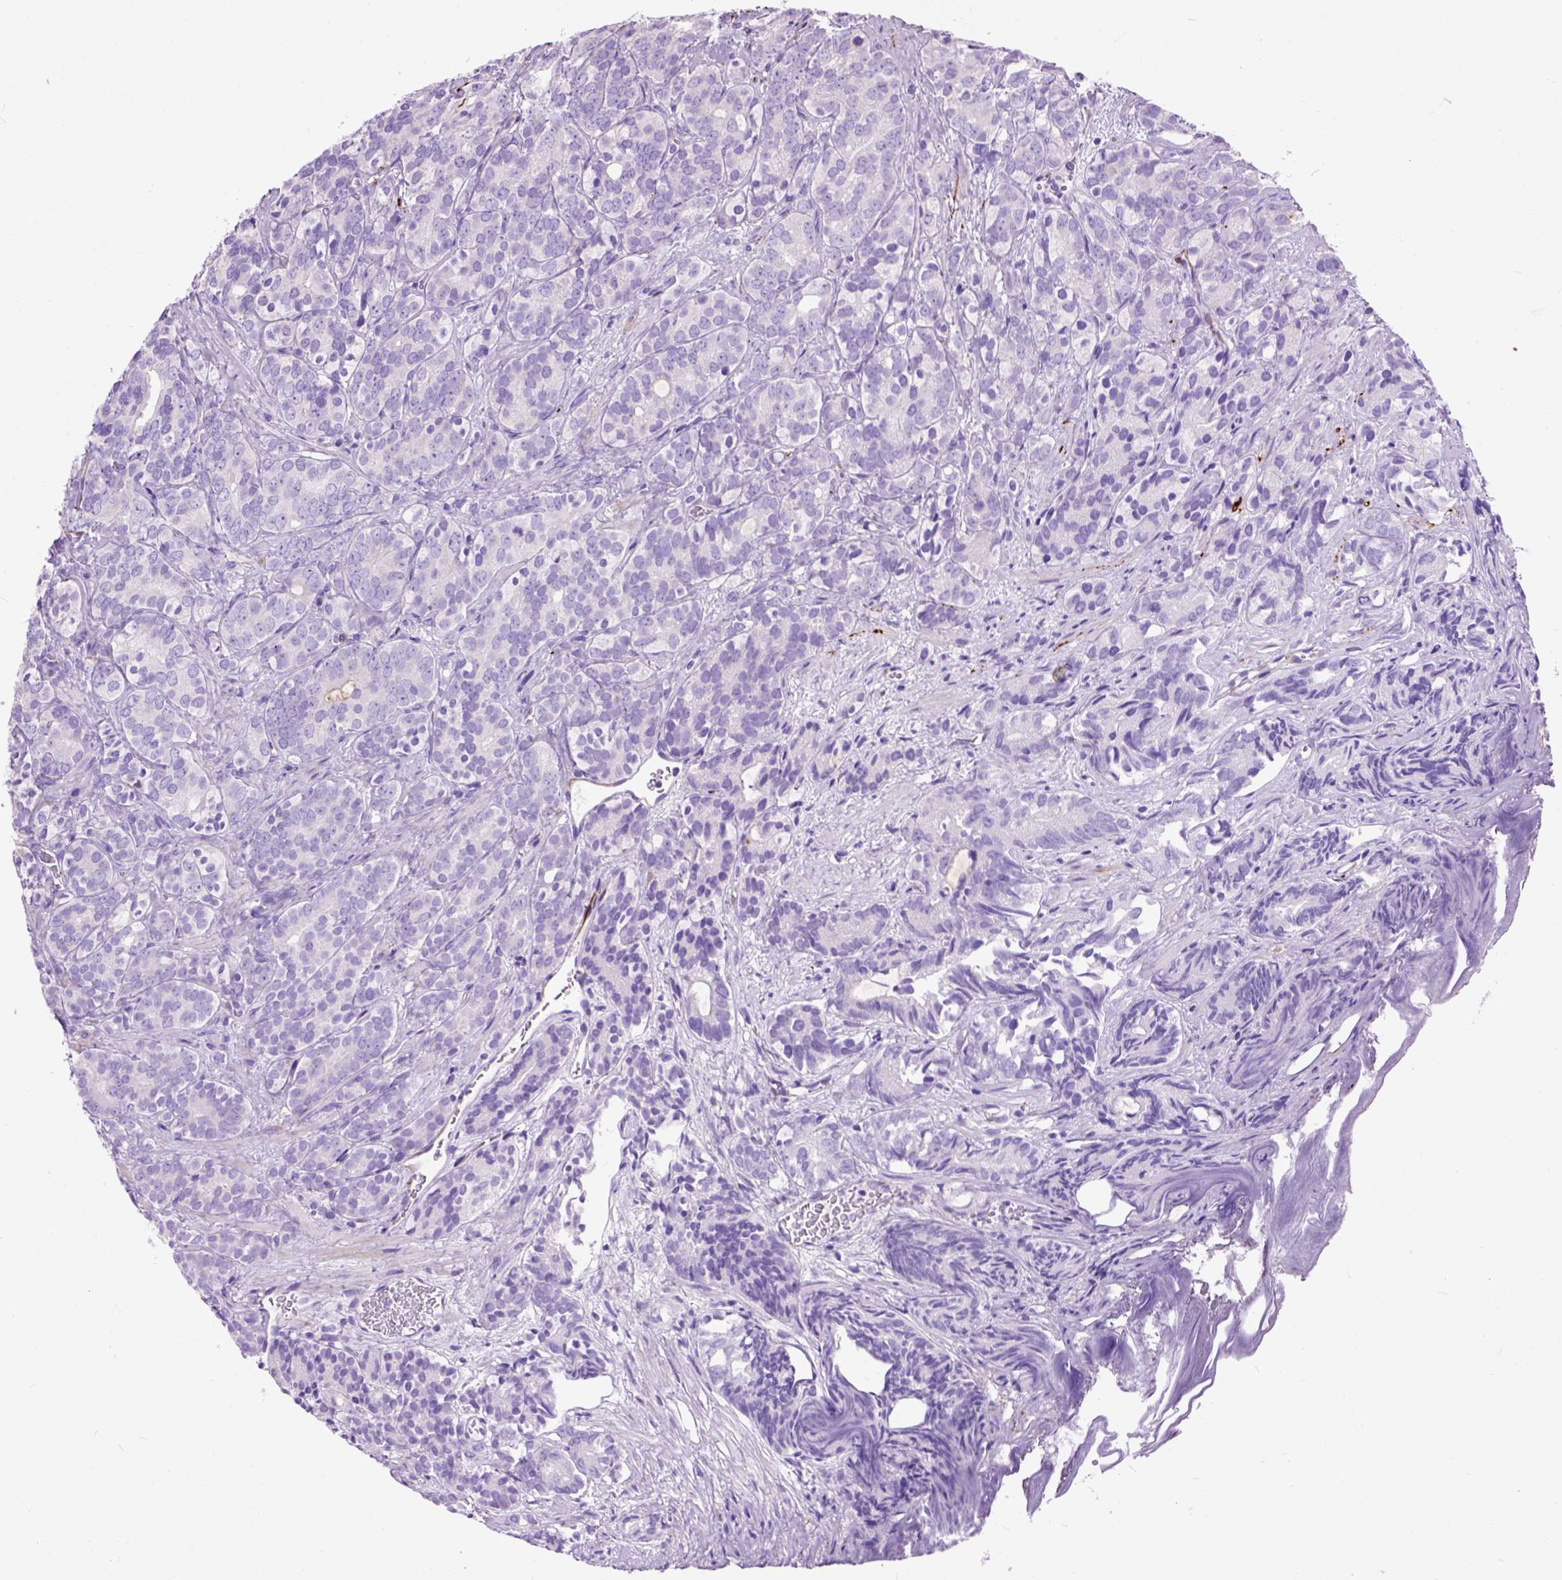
{"staining": {"intensity": "negative", "quantity": "none", "location": "none"}, "tissue": "prostate cancer", "cell_type": "Tumor cells", "image_type": "cancer", "snomed": [{"axis": "morphology", "description": "Adenocarcinoma, High grade"}, {"axis": "topography", "description": "Prostate"}], "caption": "DAB (3,3'-diaminobenzidine) immunohistochemical staining of prostate cancer shows no significant staining in tumor cells.", "gene": "MAPT", "patient": {"sex": "male", "age": 84}}